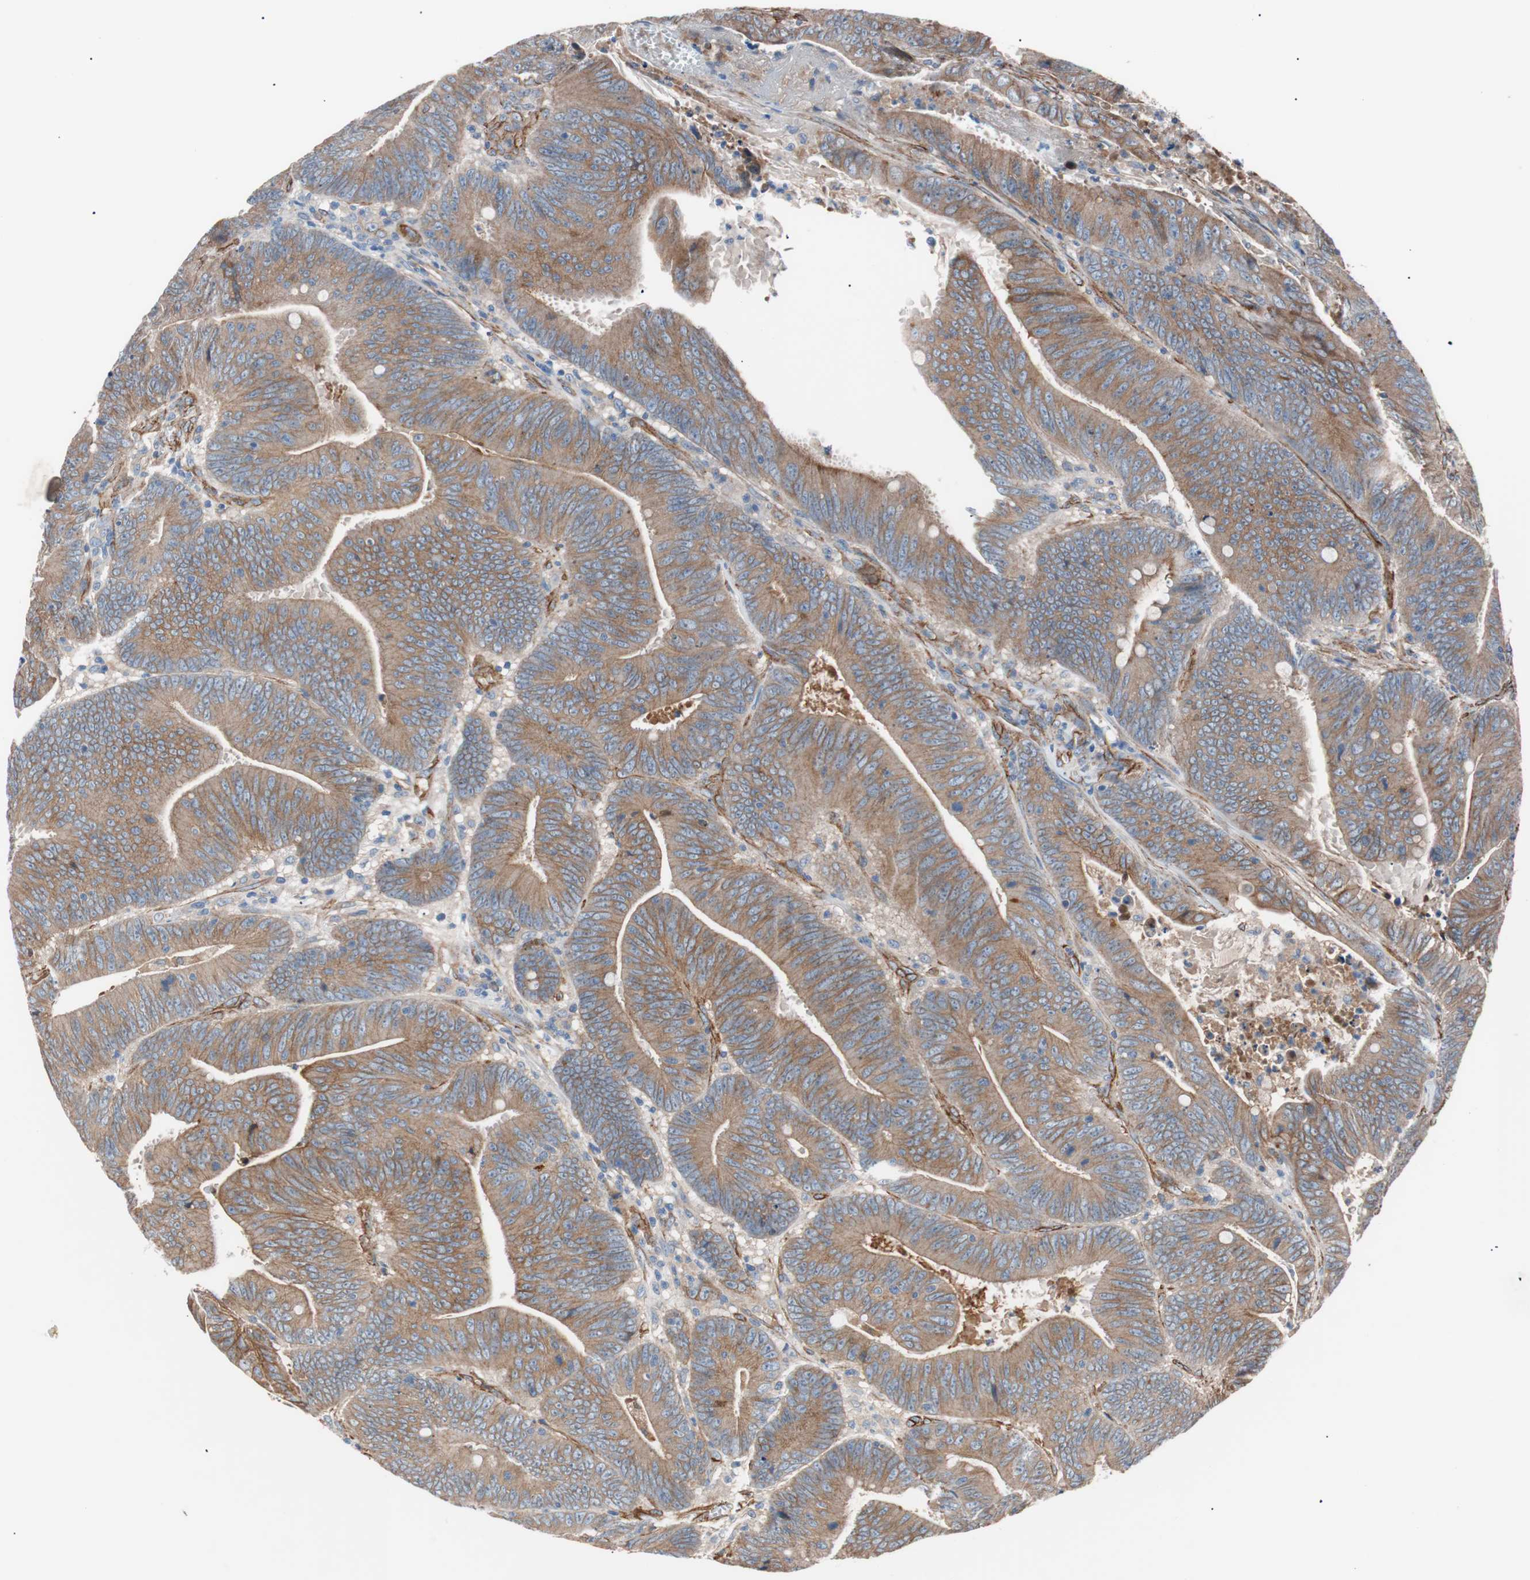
{"staining": {"intensity": "moderate", "quantity": ">75%", "location": "cytoplasmic/membranous"}, "tissue": "colorectal cancer", "cell_type": "Tumor cells", "image_type": "cancer", "snomed": [{"axis": "morphology", "description": "Adenocarcinoma, NOS"}, {"axis": "topography", "description": "Colon"}], "caption": "Protein expression analysis of human colorectal adenocarcinoma reveals moderate cytoplasmic/membranous positivity in about >75% of tumor cells. Ihc stains the protein in brown and the nuclei are stained blue.", "gene": "SPINT1", "patient": {"sex": "male", "age": 45}}